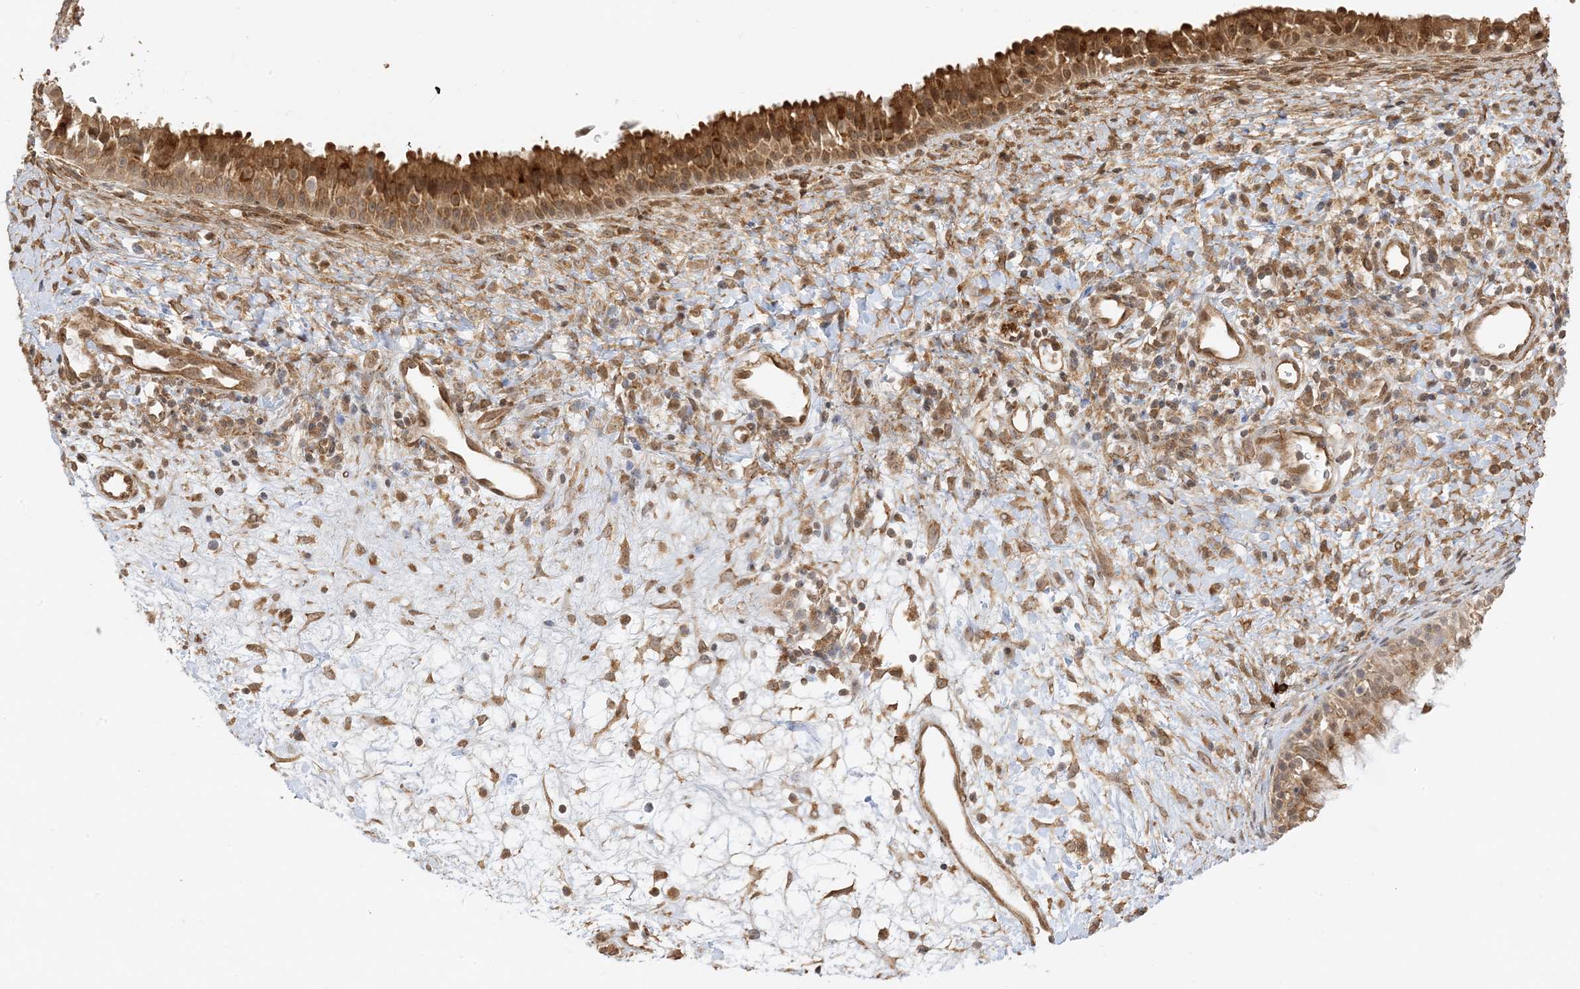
{"staining": {"intensity": "moderate", "quantity": ">75%", "location": "cytoplasmic/membranous"}, "tissue": "nasopharynx", "cell_type": "Respiratory epithelial cells", "image_type": "normal", "snomed": [{"axis": "morphology", "description": "Normal tissue, NOS"}, {"axis": "topography", "description": "Nasopharynx"}], "caption": "Nasopharynx stained for a protein displays moderate cytoplasmic/membranous positivity in respiratory epithelial cells. Nuclei are stained in blue.", "gene": "UBAP2L", "patient": {"sex": "male", "age": 22}}